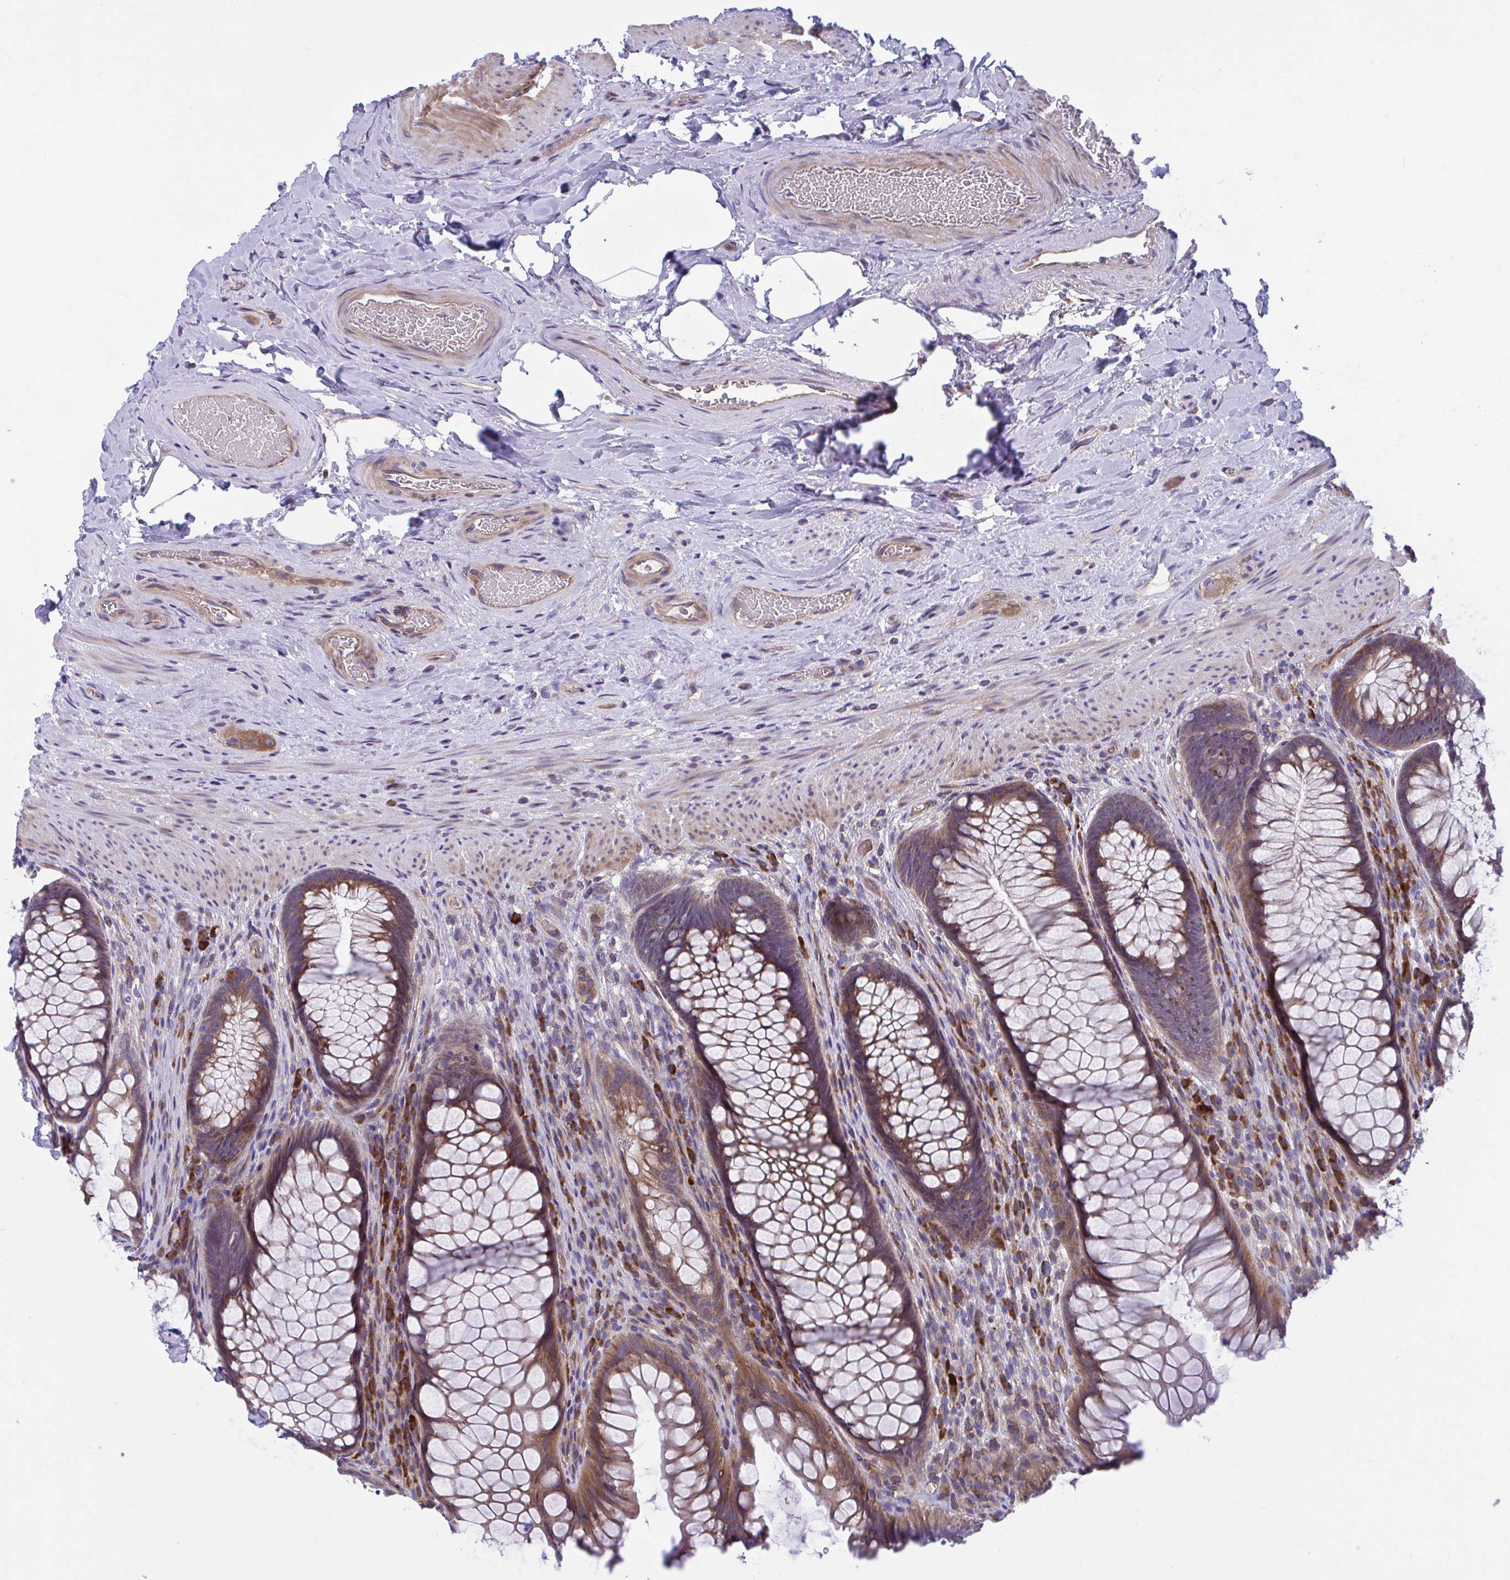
{"staining": {"intensity": "moderate", "quantity": ">75%", "location": "cytoplasmic/membranous"}, "tissue": "rectum", "cell_type": "Glandular cells", "image_type": "normal", "snomed": [{"axis": "morphology", "description": "Normal tissue, NOS"}, {"axis": "topography", "description": "Rectum"}], "caption": "A high-resolution micrograph shows immunohistochemistry (IHC) staining of benign rectum, which exhibits moderate cytoplasmic/membranous staining in about >75% of glandular cells. (DAB IHC with brightfield microscopy, high magnification).", "gene": "WBP1", "patient": {"sex": "male", "age": 53}}